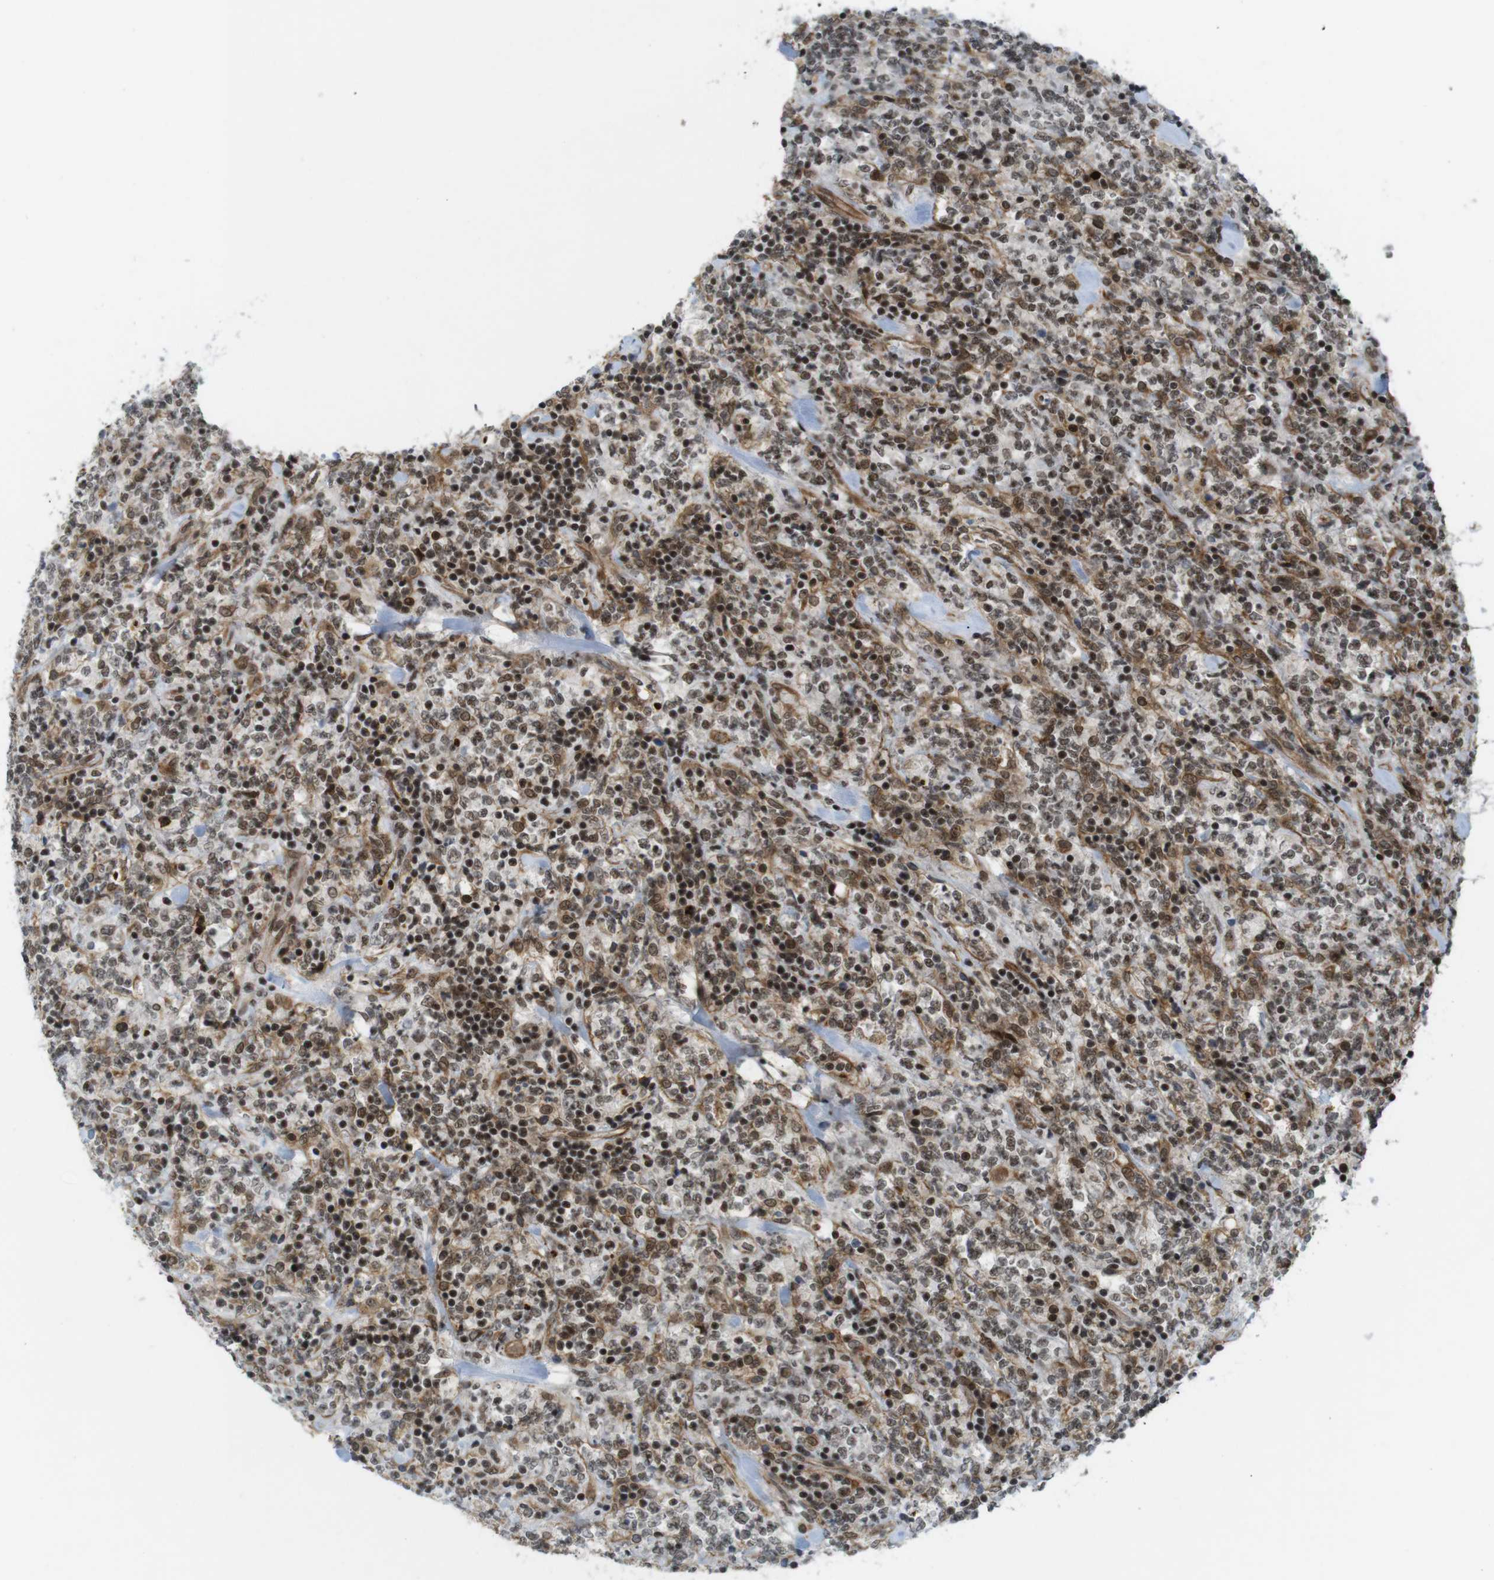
{"staining": {"intensity": "moderate", "quantity": ">75%", "location": "nuclear"}, "tissue": "lymphoma", "cell_type": "Tumor cells", "image_type": "cancer", "snomed": [{"axis": "morphology", "description": "Malignant lymphoma, non-Hodgkin's type, High grade"}, {"axis": "topography", "description": "Soft tissue"}], "caption": "Immunohistochemical staining of high-grade malignant lymphoma, non-Hodgkin's type displays moderate nuclear protein staining in approximately >75% of tumor cells.", "gene": "SP2", "patient": {"sex": "male", "age": 18}}